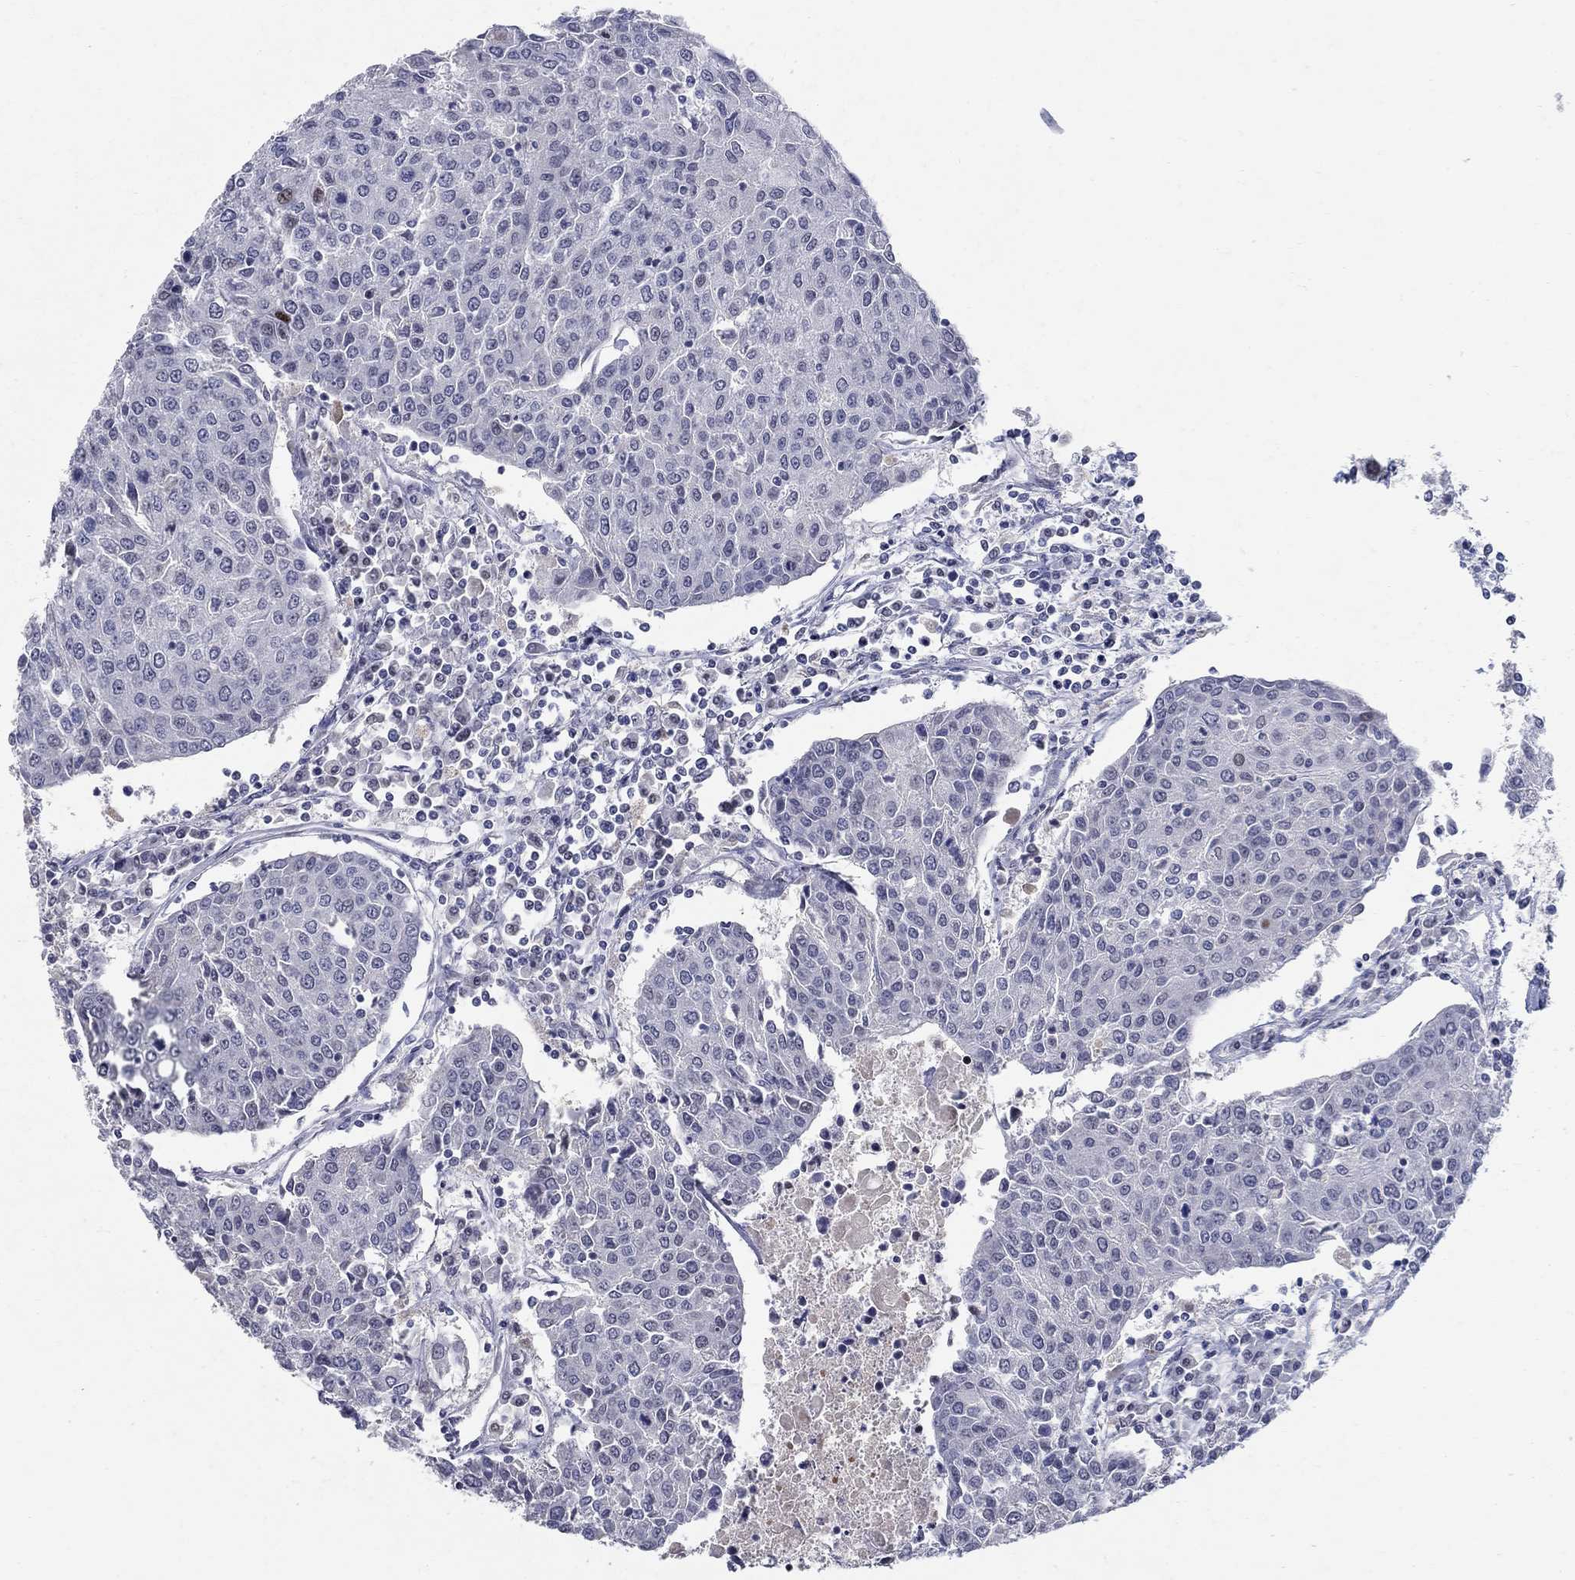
{"staining": {"intensity": "negative", "quantity": "none", "location": "none"}, "tissue": "urothelial cancer", "cell_type": "Tumor cells", "image_type": "cancer", "snomed": [{"axis": "morphology", "description": "Urothelial carcinoma, High grade"}, {"axis": "topography", "description": "Urinary bladder"}], "caption": "This is an IHC photomicrograph of high-grade urothelial carcinoma. There is no positivity in tumor cells.", "gene": "RAPGEF5", "patient": {"sex": "female", "age": 85}}